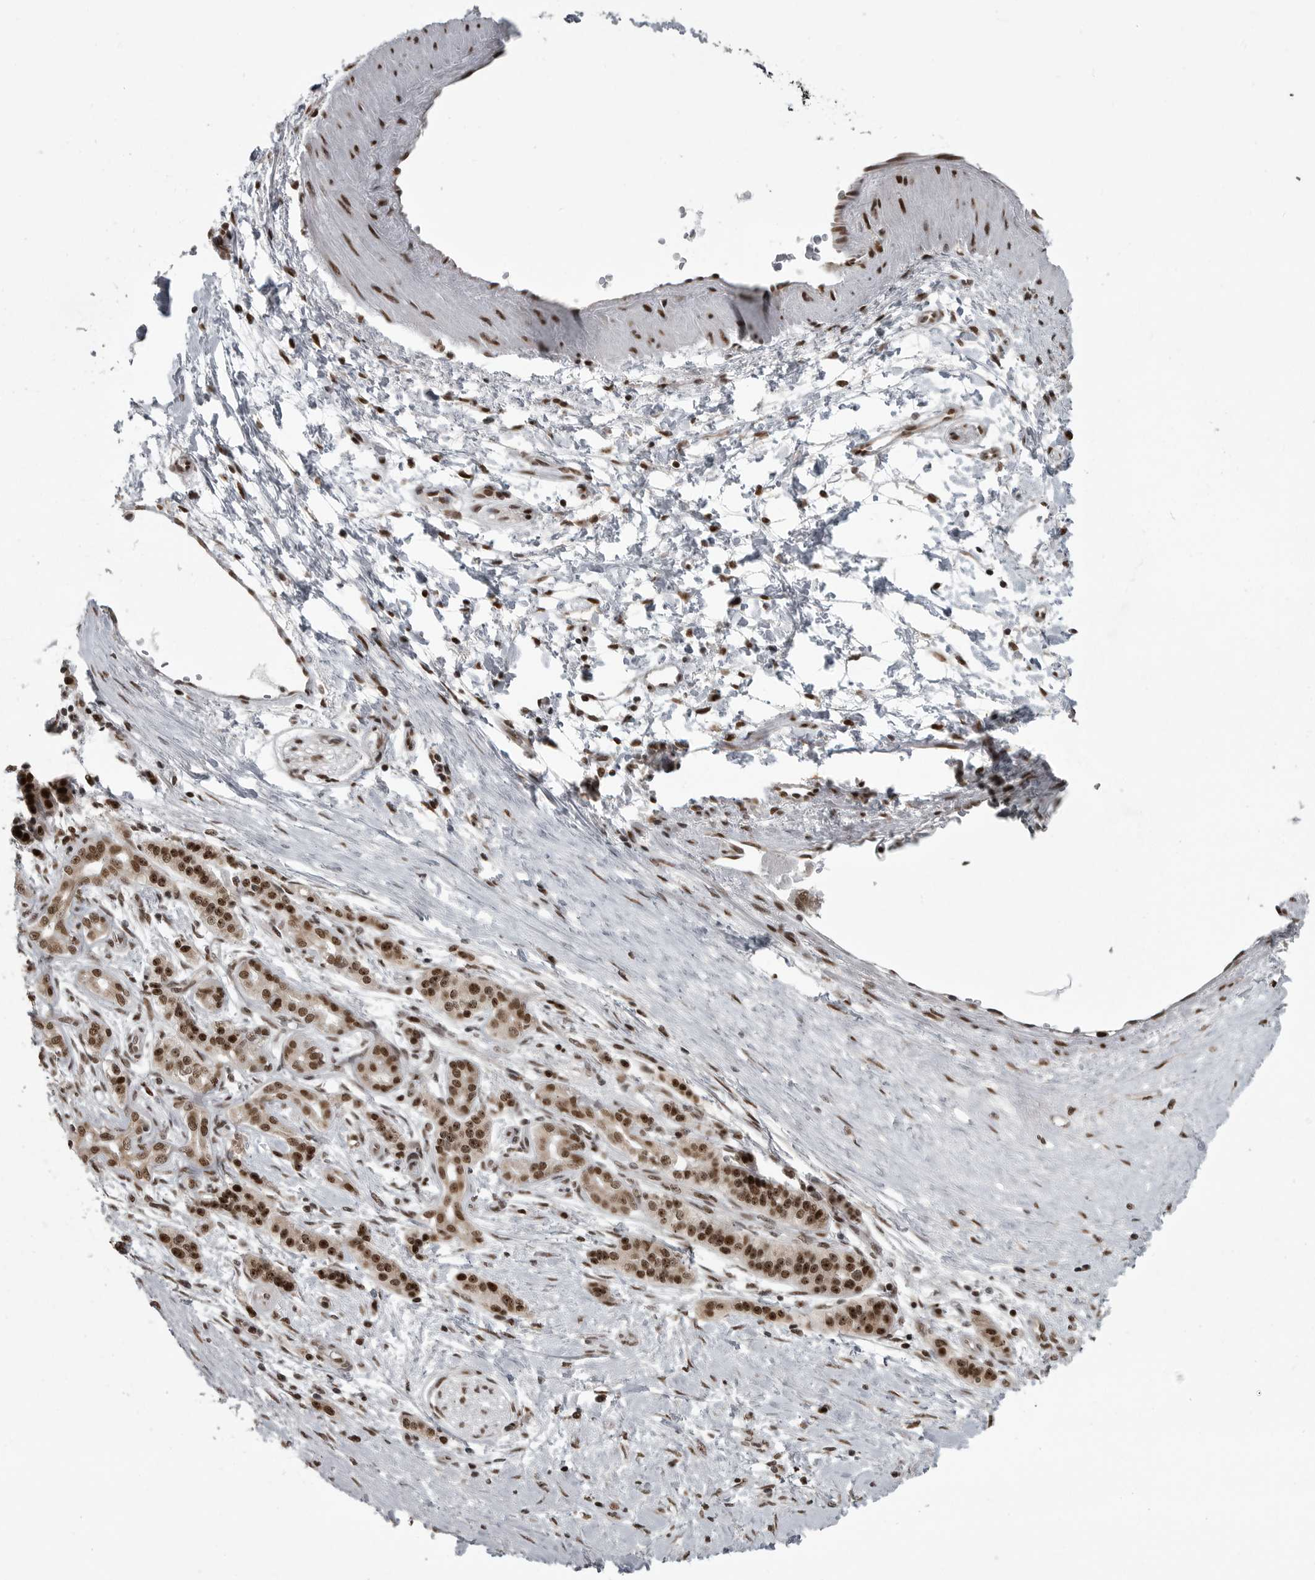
{"staining": {"intensity": "moderate", "quantity": ">75%", "location": "nuclear"}, "tissue": "pancreatic cancer", "cell_type": "Tumor cells", "image_type": "cancer", "snomed": [{"axis": "morphology", "description": "Adenocarcinoma, NOS"}, {"axis": "topography", "description": "Pancreas"}], "caption": "An image of human adenocarcinoma (pancreatic) stained for a protein displays moderate nuclear brown staining in tumor cells. (DAB (3,3'-diaminobenzidine) IHC, brown staining for protein, blue staining for nuclei).", "gene": "YAF2", "patient": {"sex": "male", "age": 50}}